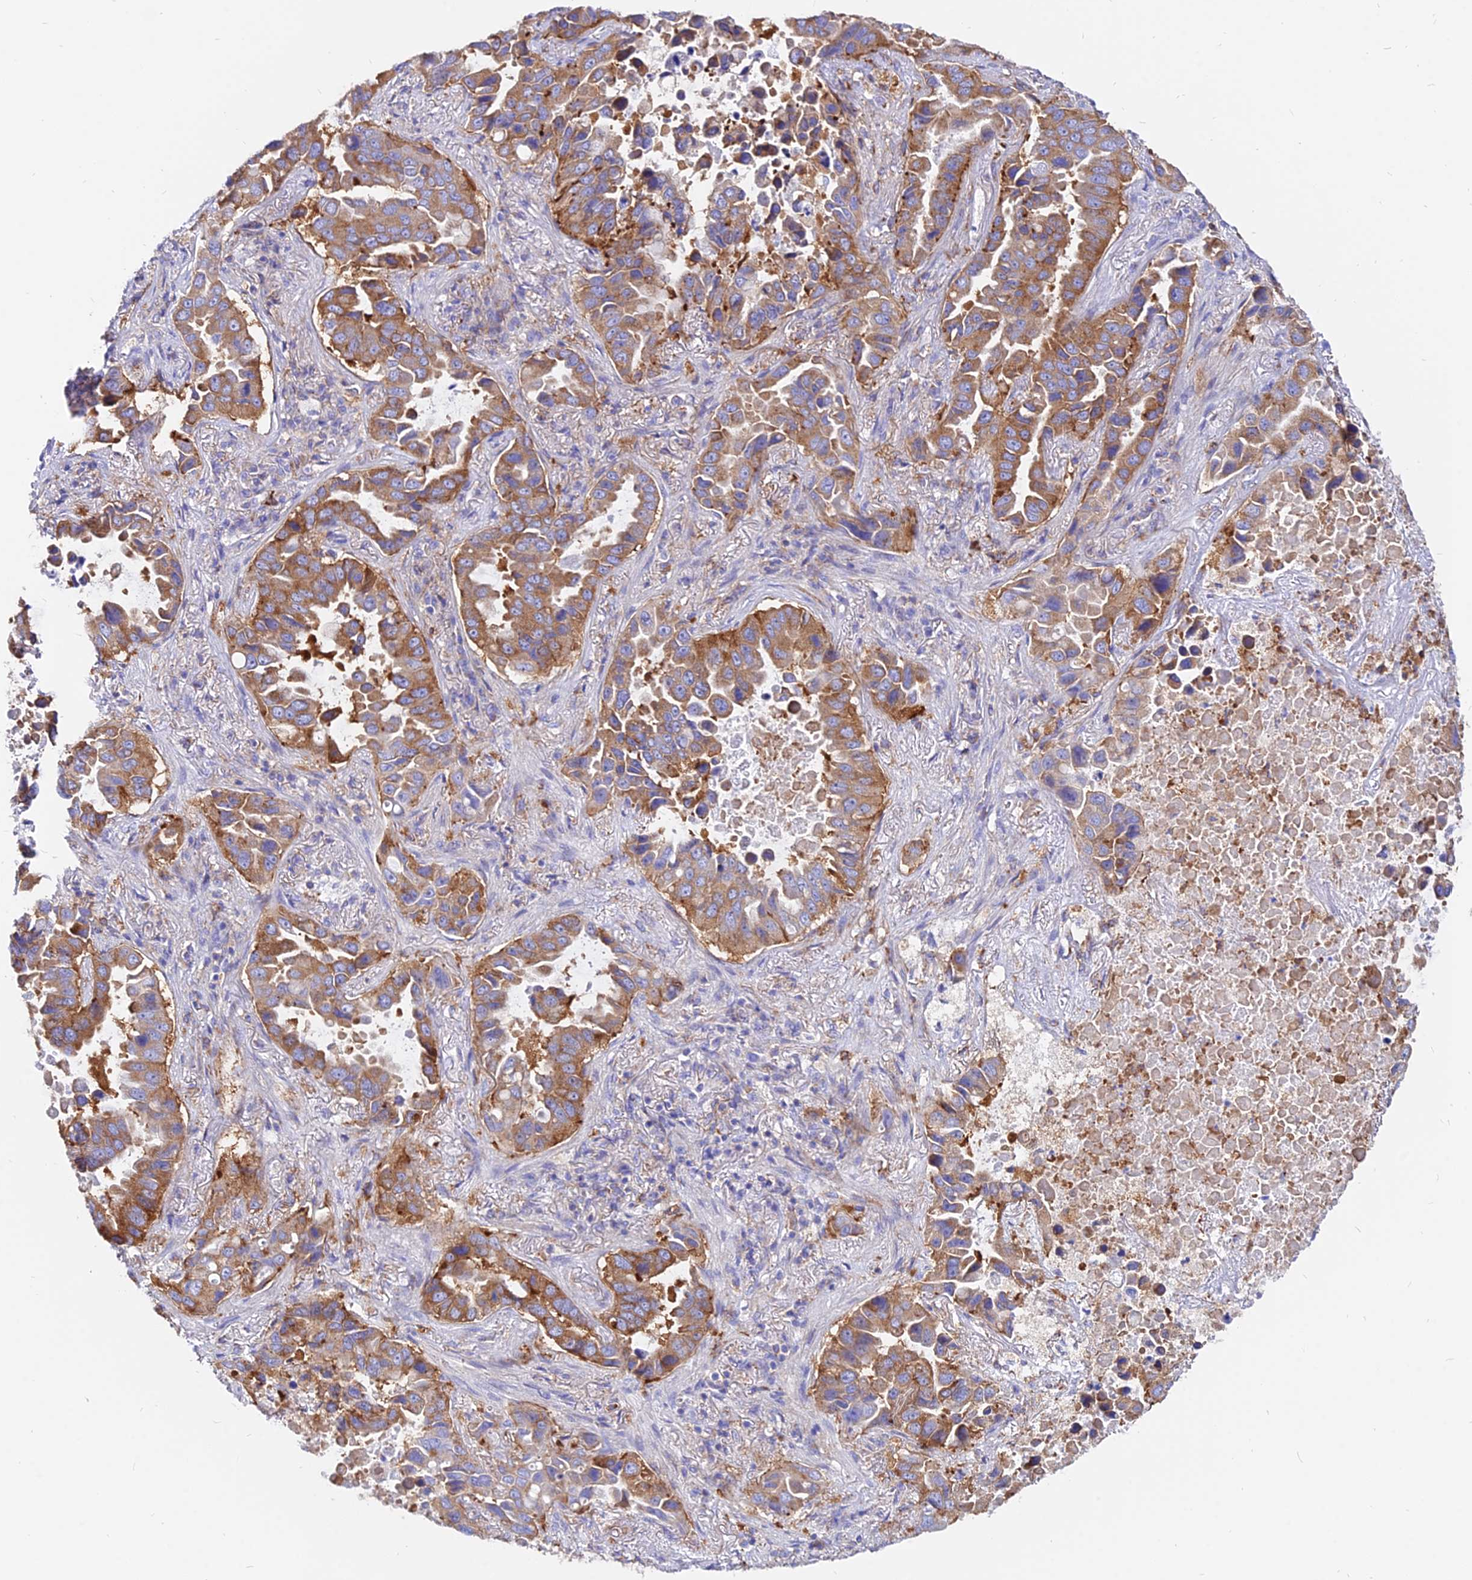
{"staining": {"intensity": "moderate", "quantity": ">75%", "location": "cytoplasmic/membranous"}, "tissue": "lung cancer", "cell_type": "Tumor cells", "image_type": "cancer", "snomed": [{"axis": "morphology", "description": "Adenocarcinoma, NOS"}, {"axis": "topography", "description": "Lung"}], "caption": "A brown stain highlights moderate cytoplasmic/membranous staining of a protein in lung cancer tumor cells.", "gene": "AGTRAP", "patient": {"sex": "male", "age": 64}}